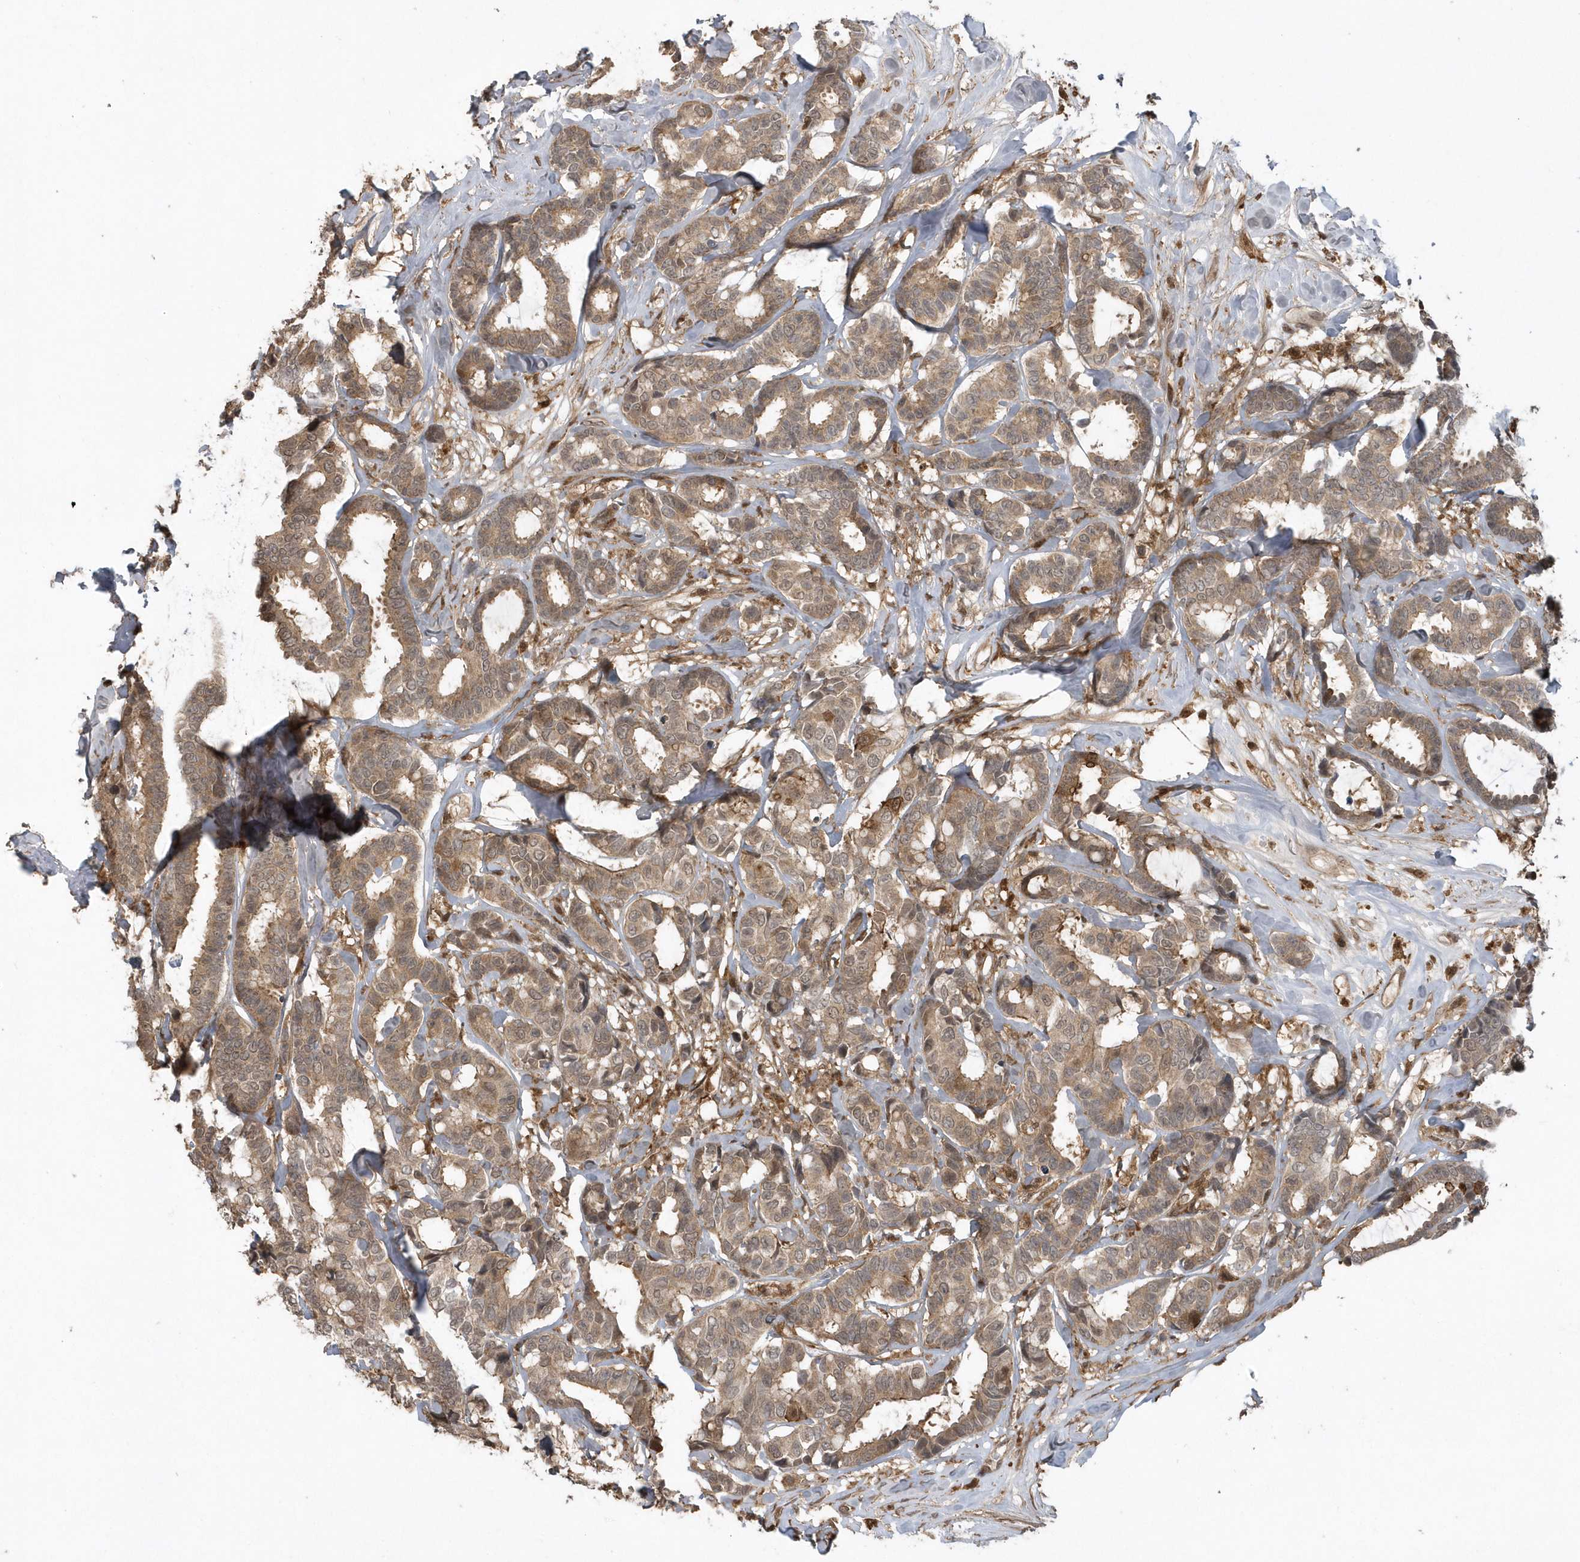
{"staining": {"intensity": "moderate", "quantity": ">75%", "location": "cytoplasmic/membranous"}, "tissue": "breast cancer", "cell_type": "Tumor cells", "image_type": "cancer", "snomed": [{"axis": "morphology", "description": "Duct carcinoma"}, {"axis": "topography", "description": "Breast"}], "caption": "Breast intraductal carcinoma stained with immunohistochemistry displays moderate cytoplasmic/membranous expression in approximately >75% of tumor cells.", "gene": "LACC1", "patient": {"sex": "female", "age": 87}}